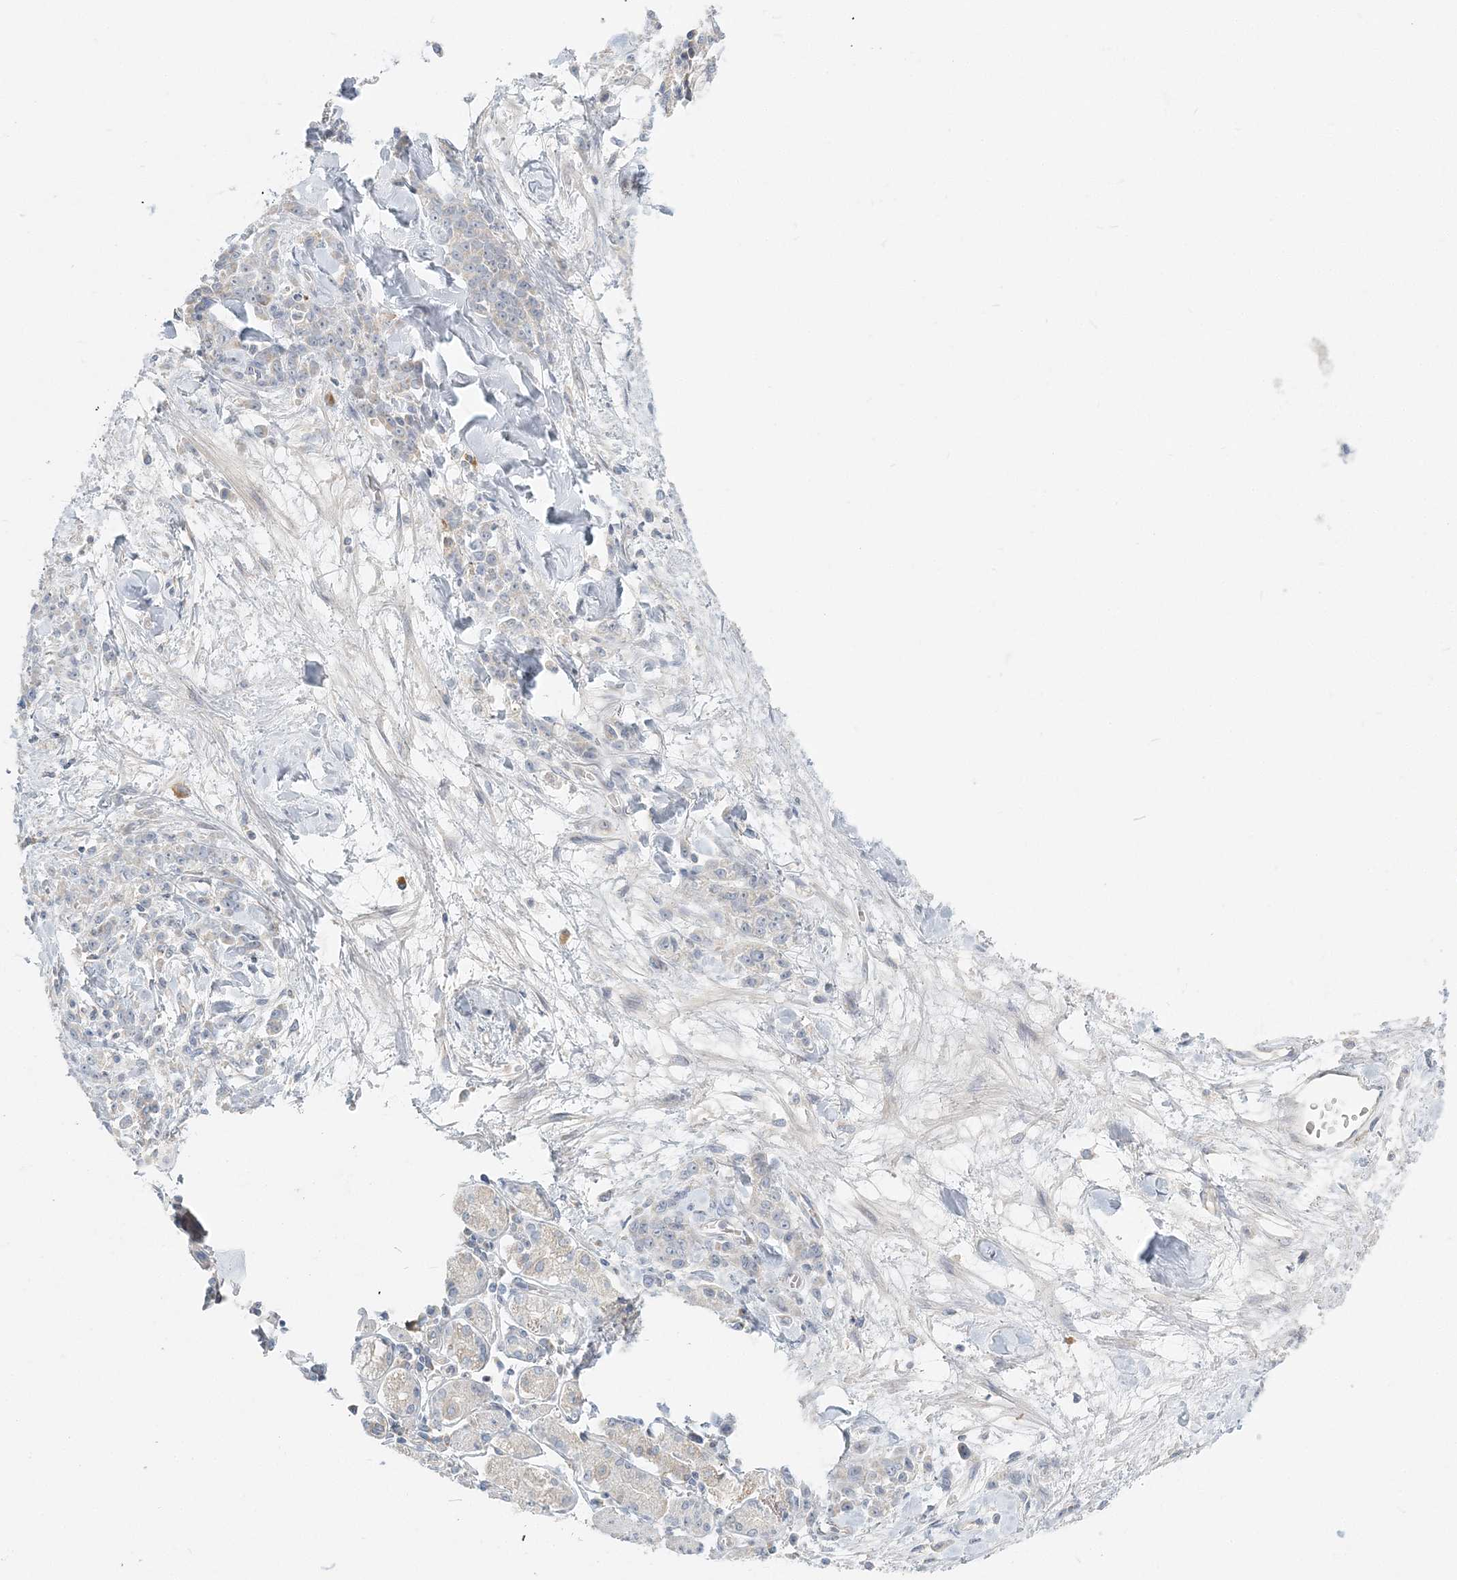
{"staining": {"intensity": "negative", "quantity": "none", "location": "none"}, "tissue": "stomach cancer", "cell_type": "Tumor cells", "image_type": "cancer", "snomed": [{"axis": "morphology", "description": "Normal tissue, NOS"}, {"axis": "morphology", "description": "Adenocarcinoma, NOS"}, {"axis": "topography", "description": "Stomach"}], "caption": "Micrograph shows no protein expression in tumor cells of stomach cancer tissue. Nuclei are stained in blue.", "gene": "NAA11", "patient": {"sex": "male", "age": 82}}